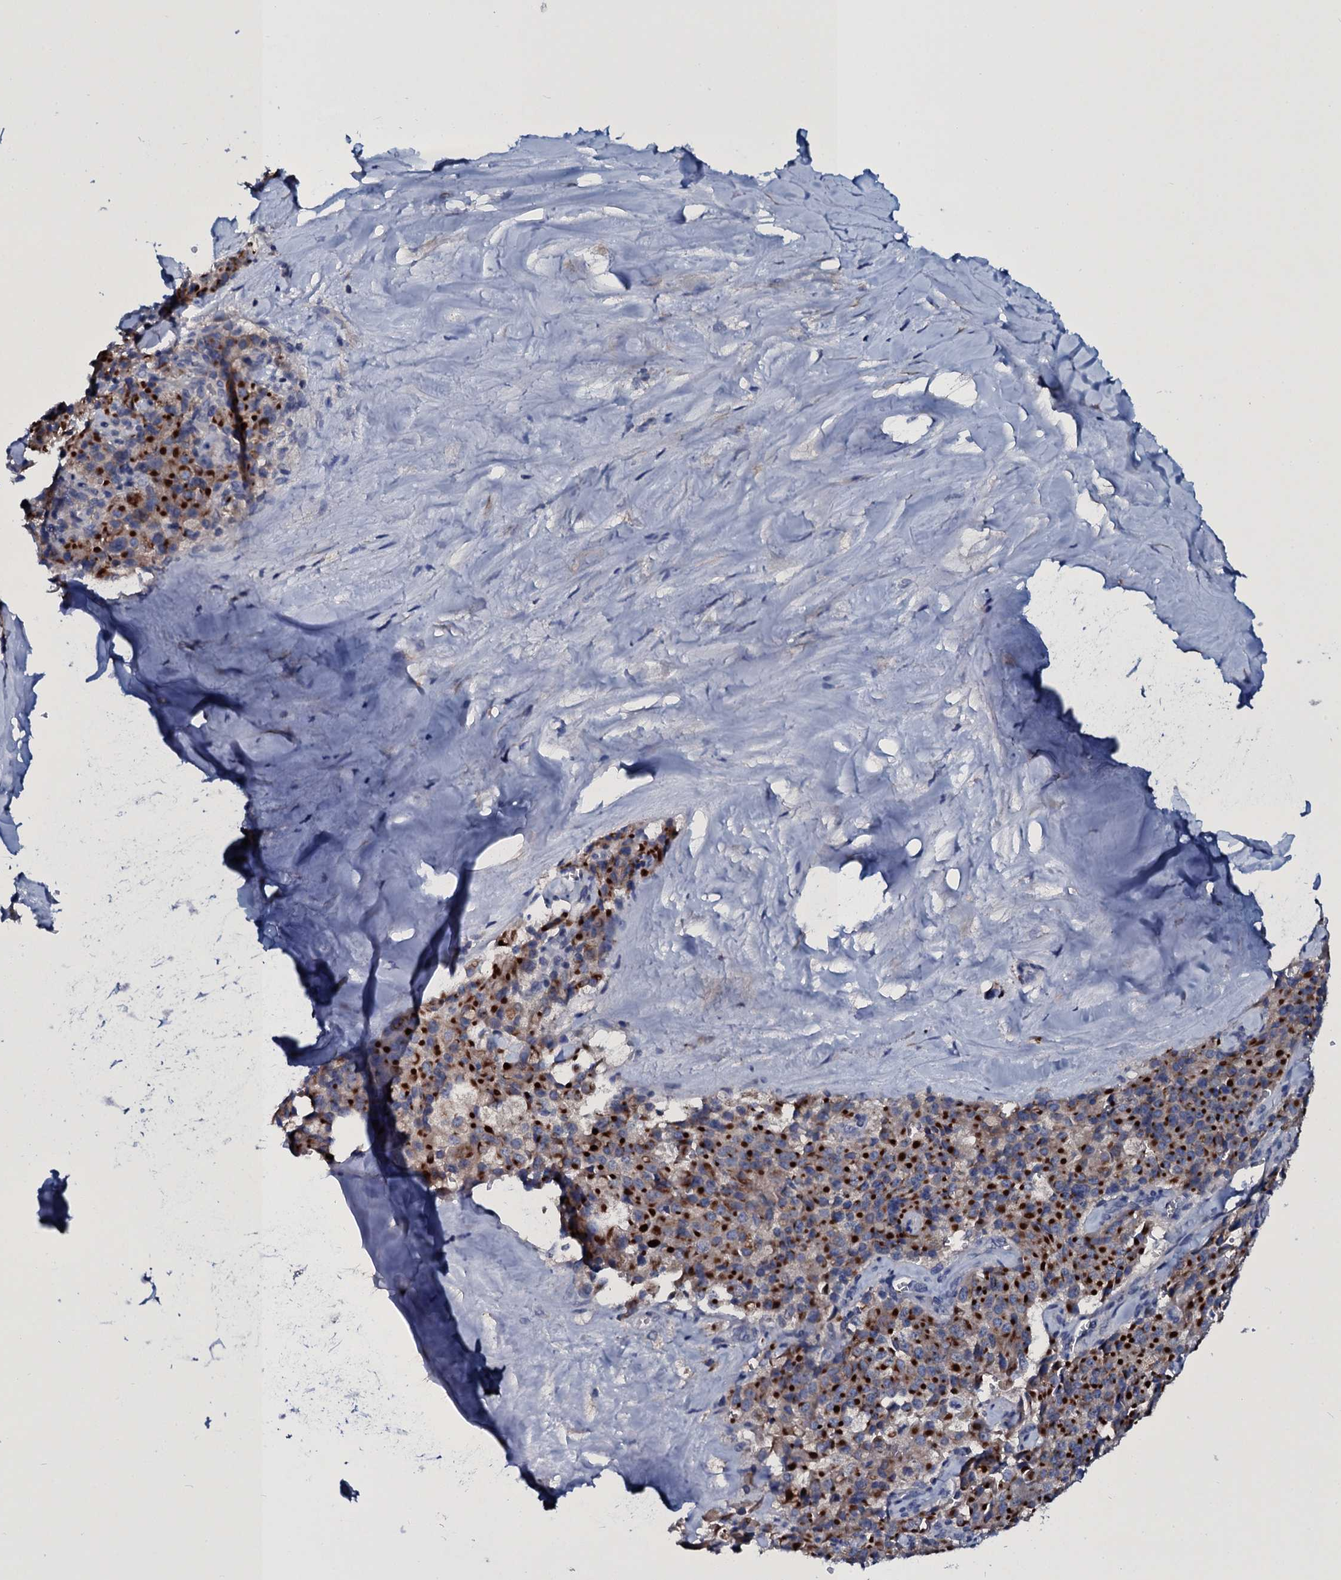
{"staining": {"intensity": "strong", "quantity": "25%-75%", "location": "cytoplasmic/membranous"}, "tissue": "pancreatic cancer", "cell_type": "Tumor cells", "image_type": "cancer", "snomed": [{"axis": "morphology", "description": "Adenocarcinoma, NOS"}, {"axis": "topography", "description": "Pancreas"}], "caption": "Human pancreatic cancer stained with a brown dye demonstrates strong cytoplasmic/membranous positive positivity in about 25%-75% of tumor cells.", "gene": "TPGS2", "patient": {"sex": "male", "age": 65}}